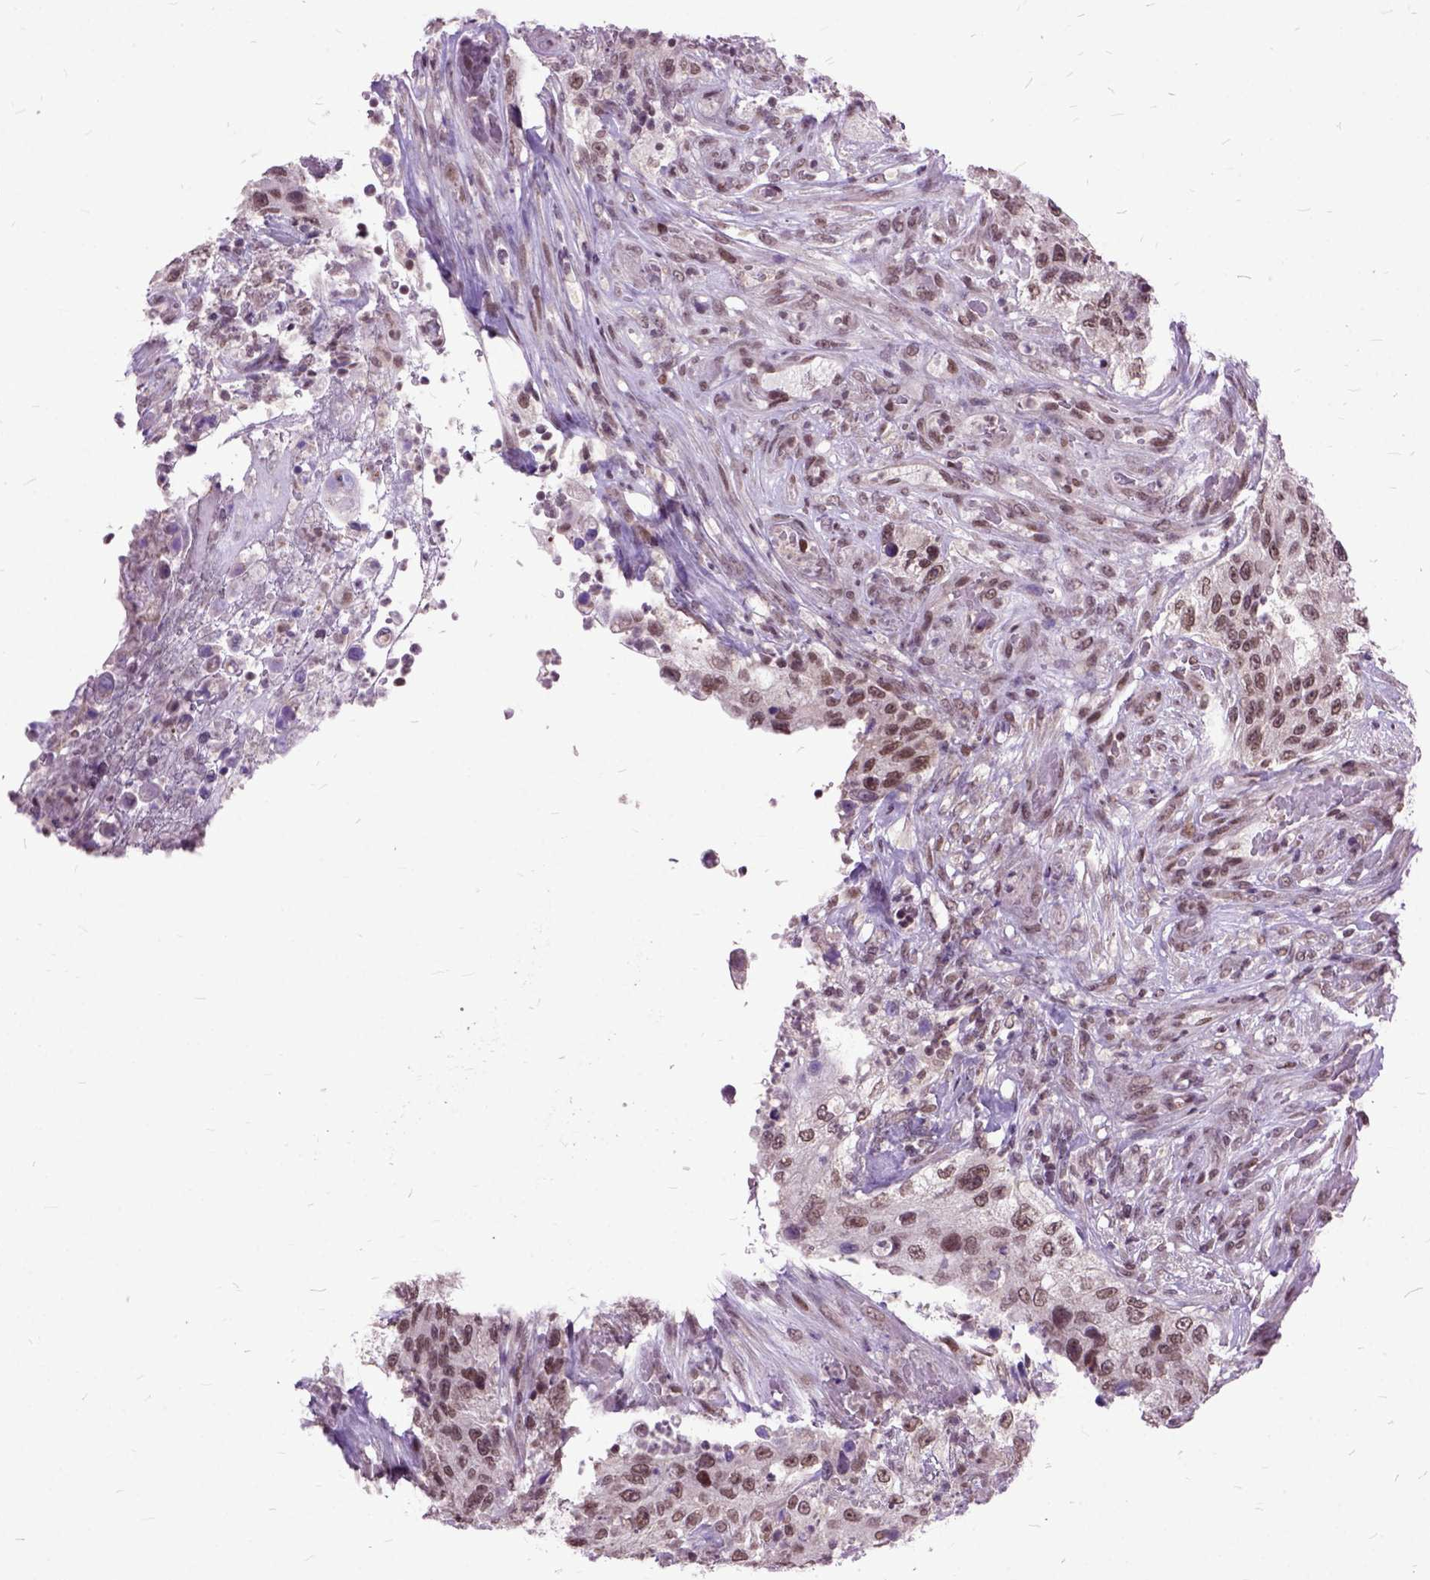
{"staining": {"intensity": "moderate", "quantity": ">75%", "location": "nuclear"}, "tissue": "urothelial cancer", "cell_type": "Tumor cells", "image_type": "cancer", "snomed": [{"axis": "morphology", "description": "Urothelial carcinoma, High grade"}, {"axis": "topography", "description": "Urinary bladder"}], "caption": "A high-resolution histopathology image shows IHC staining of urothelial cancer, which displays moderate nuclear staining in approximately >75% of tumor cells. The staining is performed using DAB (3,3'-diaminobenzidine) brown chromogen to label protein expression. The nuclei are counter-stained blue using hematoxylin.", "gene": "ORC5", "patient": {"sex": "female", "age": 60}}